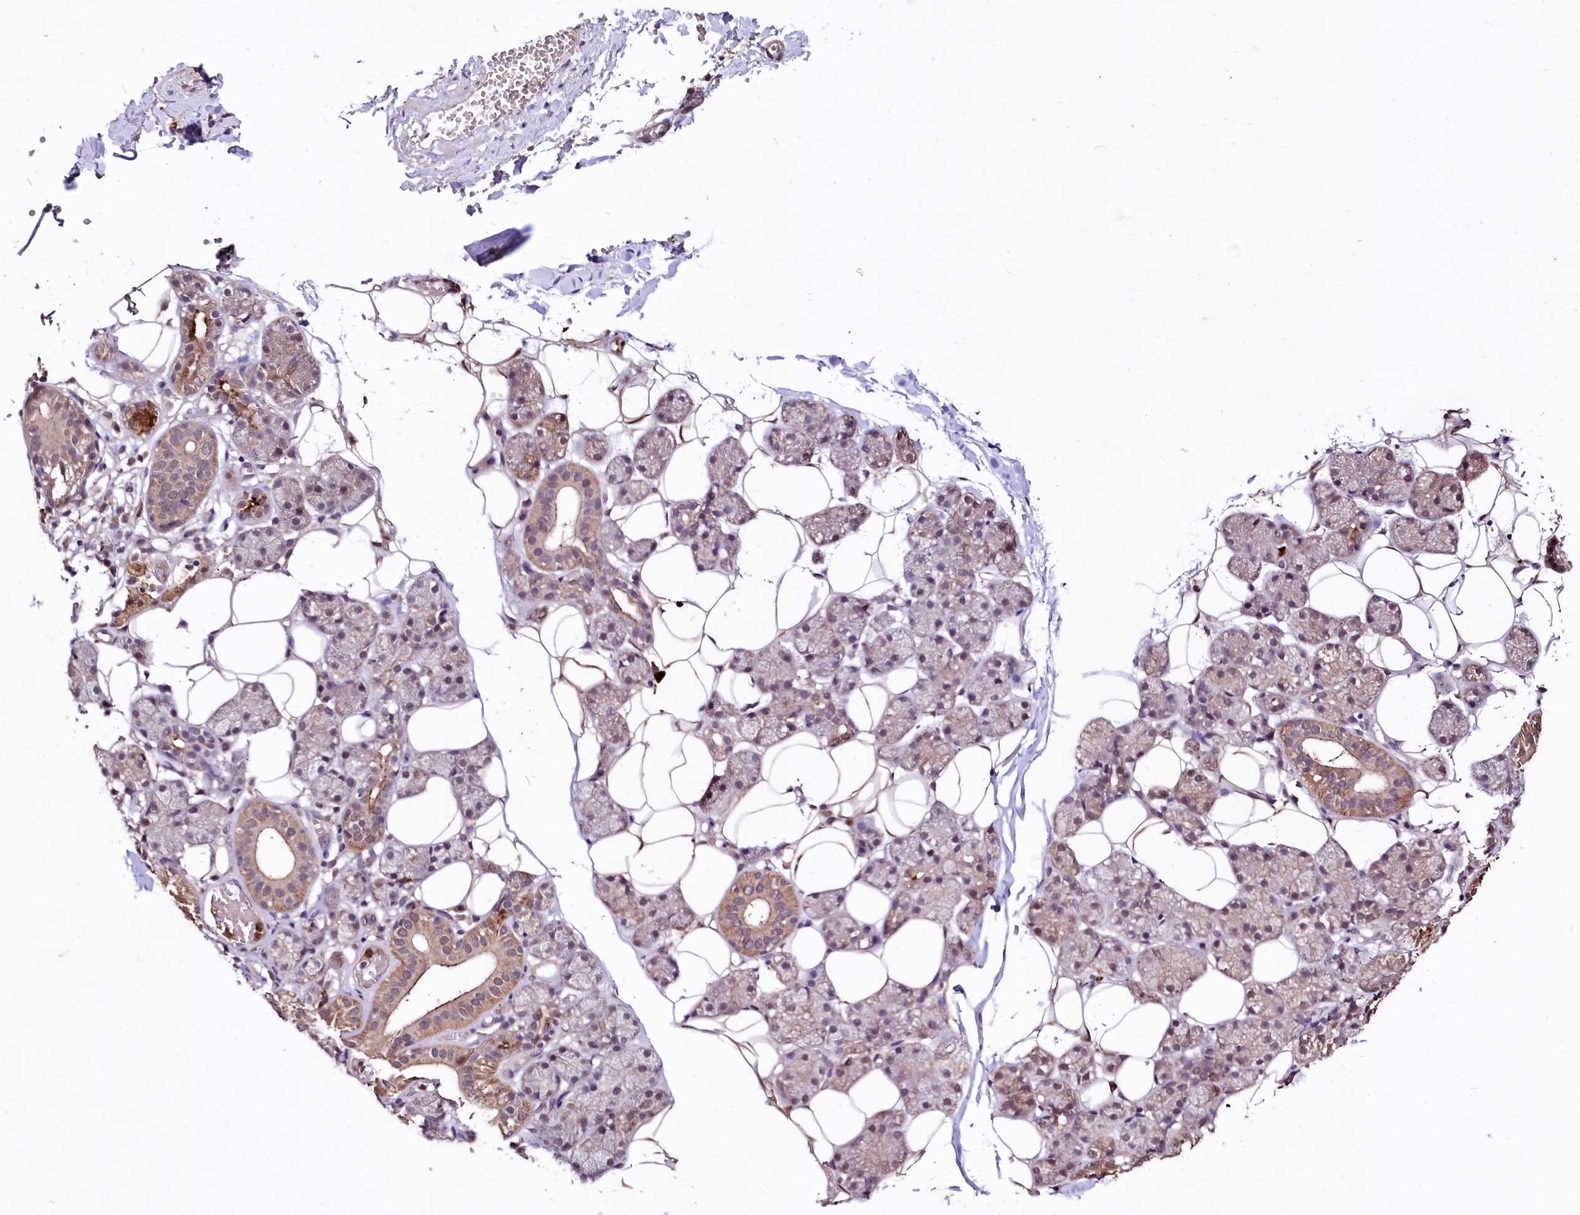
{"staining": {"intensity": "moderate", "quantity": "<25%", "location": "cytoplasmic/membranous"}, "tissue": "salivary gland", "cell_type": "Glandular cells", "image_type": "normal", "snomed": [{"axis": "morphology", "description": "Normal tissue, NOS"}, {"axis": "topography", "description": "Salivary gland"}], "caption": "High-magnification brightfield microscopy of normal salivary gland stained with DAB (brown) and counterstained with hematoxylin (blue). glandular cells exhibit moderate cytoplasmic/membranous positivity is present in approximately<25% of cells. (Stains: DAB (3,3'-diaminobenzidine) in brown, nuclei in blue, Microscopy: brightfield microscopy at high magnification).", "gene": "KLRB1", "patient": {"sex": "female", "age": 33}}